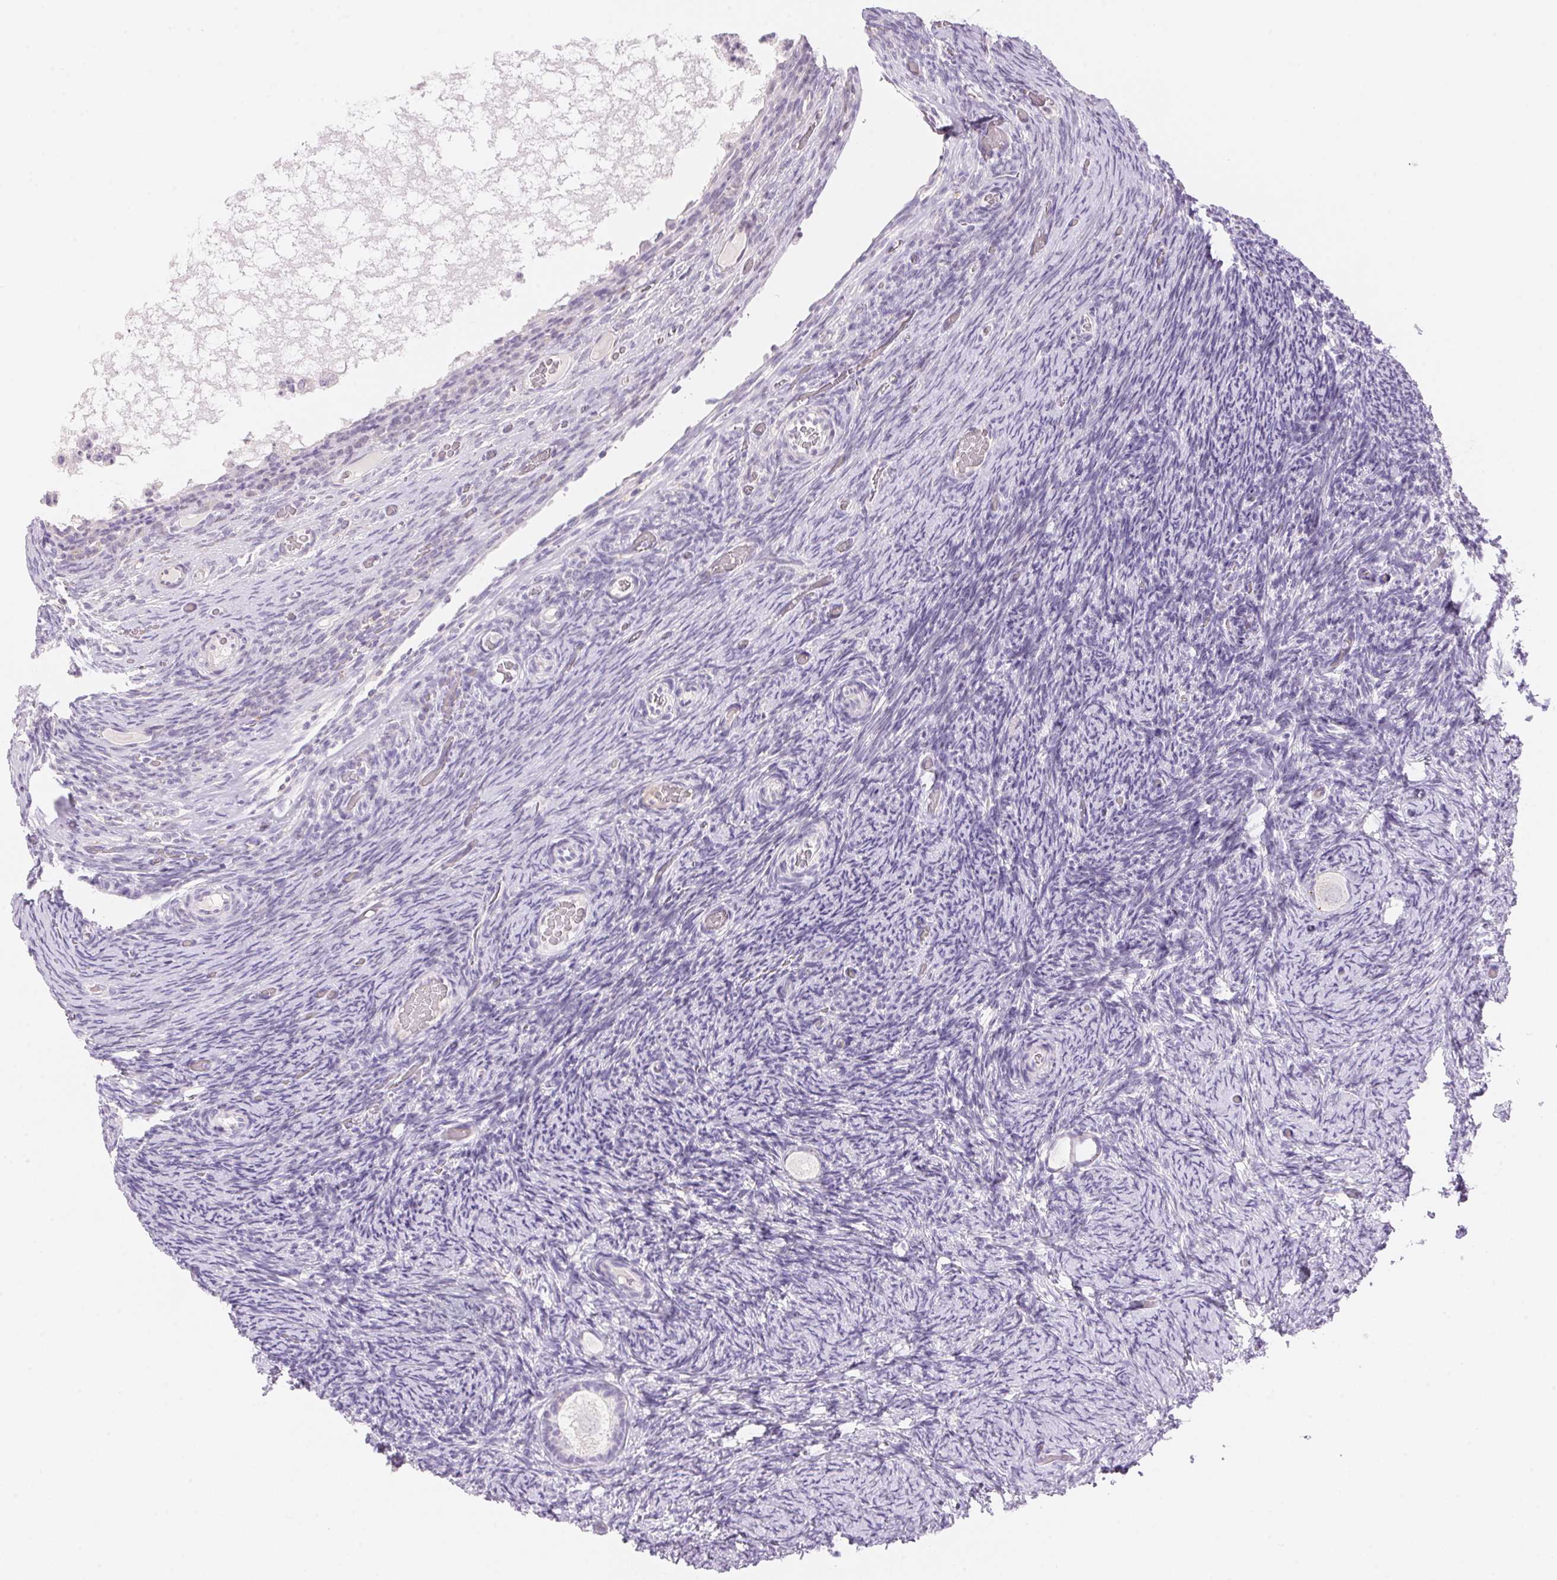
{"staining": {"intensity": "negative", "quantity": "none", "location": "none"}, "tissue": "ovary", "cell_type": "Follicle cells", "image_type": "normal", "snomed": [{"axis": "morphology", "description": "Normal tissue, NOS"}, {"axis": "topography", "description": "Ovary"}], "caption": "Immunohistochemical staining of normal human ovary shows no significant positivity in follicle cells.", "gene": "TEKT1", "patient": {"sex": "female", "age": 34}}